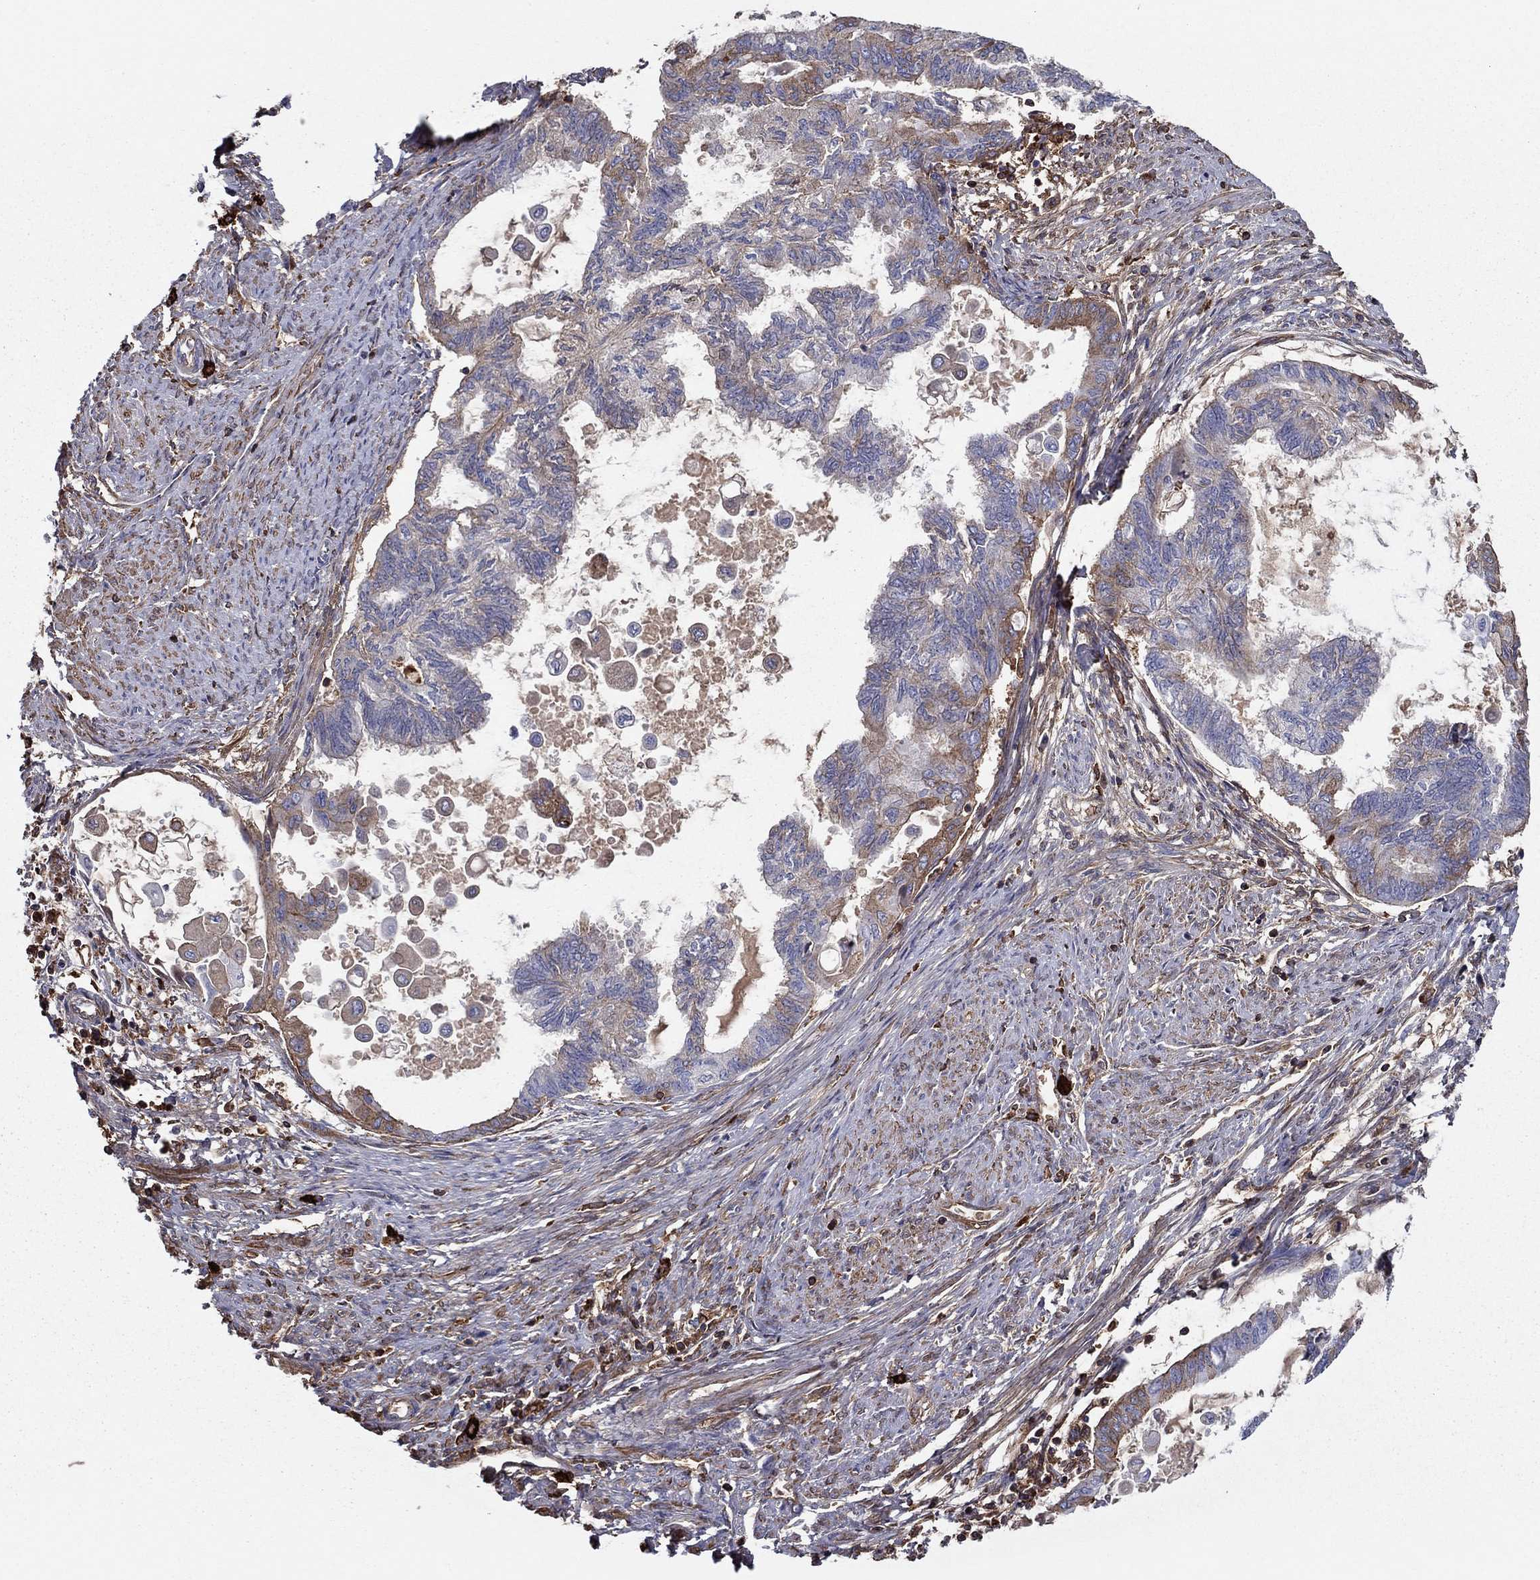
{"staining": {"intensity": "moderate", "quantity": "<25%", "location": "cytoplasmic/membranous"}, "tissue": "endometrial cancer", "cell_type": "Tumor cells", "image_type": "cancer", "snomed": [{"axis": "morphology", "description": "Adenocarcinoma, NOS"}, {"axis": "topography", "description": "Endometrium"}], "caption": "Endometrial adenocarcinoma tissue displays moderate cytoplasmic/membranous expression in about <25% of tumor cells, visualized by immunohistochemistry. (Brightfield microscopy of DAB IHC at high magnification).", "gene": "HPX", "patient": {"sex": "female", "age": 86}}